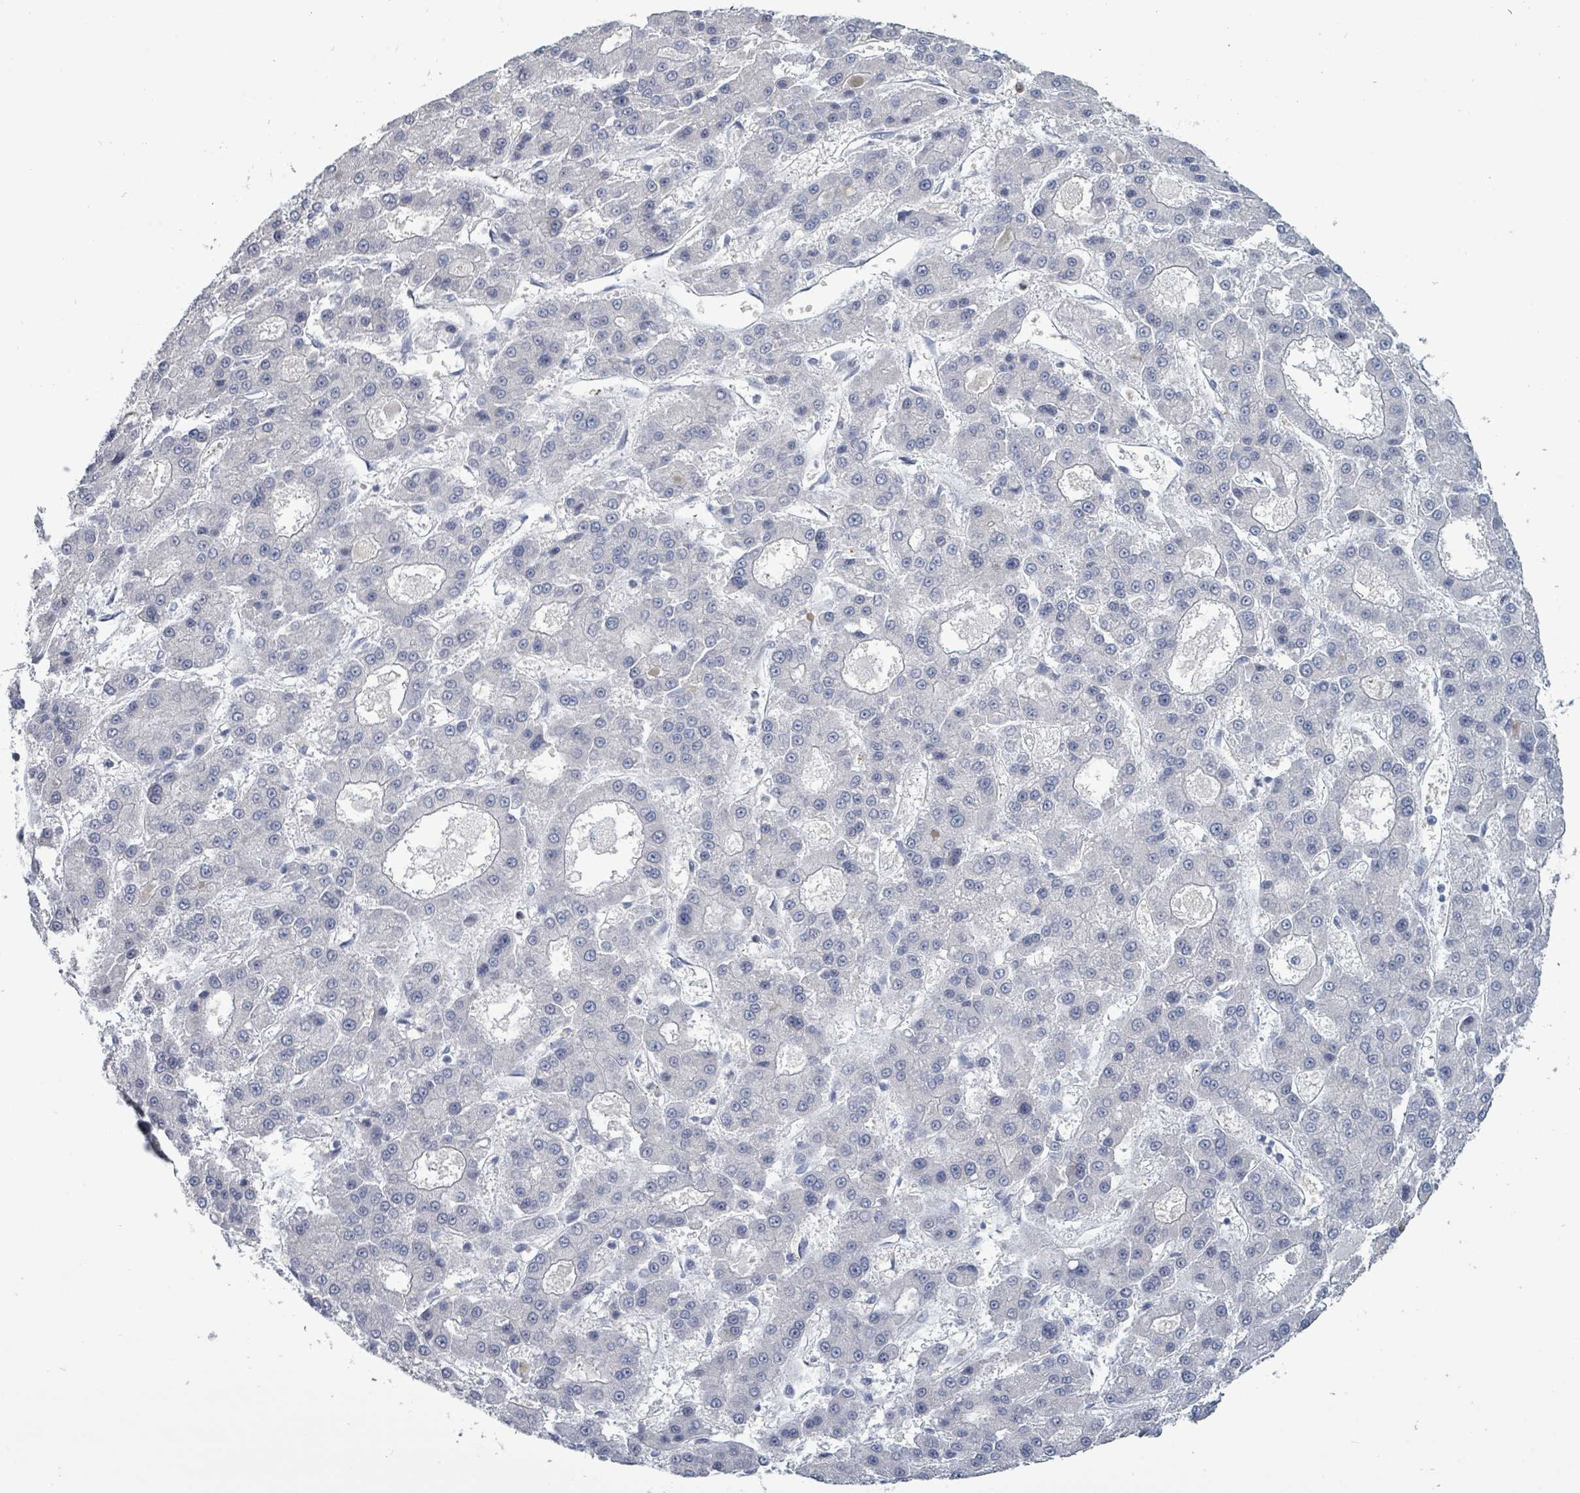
{"staining": {"intensity": "negative", "quantity": "none", "location": "none"}, "tissue": "liver cancer", "cell_type": "Tumor cells", "image_type": "cancer", "snomed": [{"axis": "morphology", "description": "Carcinoma, Hepatocellular, NOS"}, {"axis": "topography", "description": "Liver"}], "caption": "Image shows no protein staining in tumor cells of hepatocellular carcinoma (liver) tissue.", "gene": "NDST2", "patient": {"sex": "male", "age": 70}}